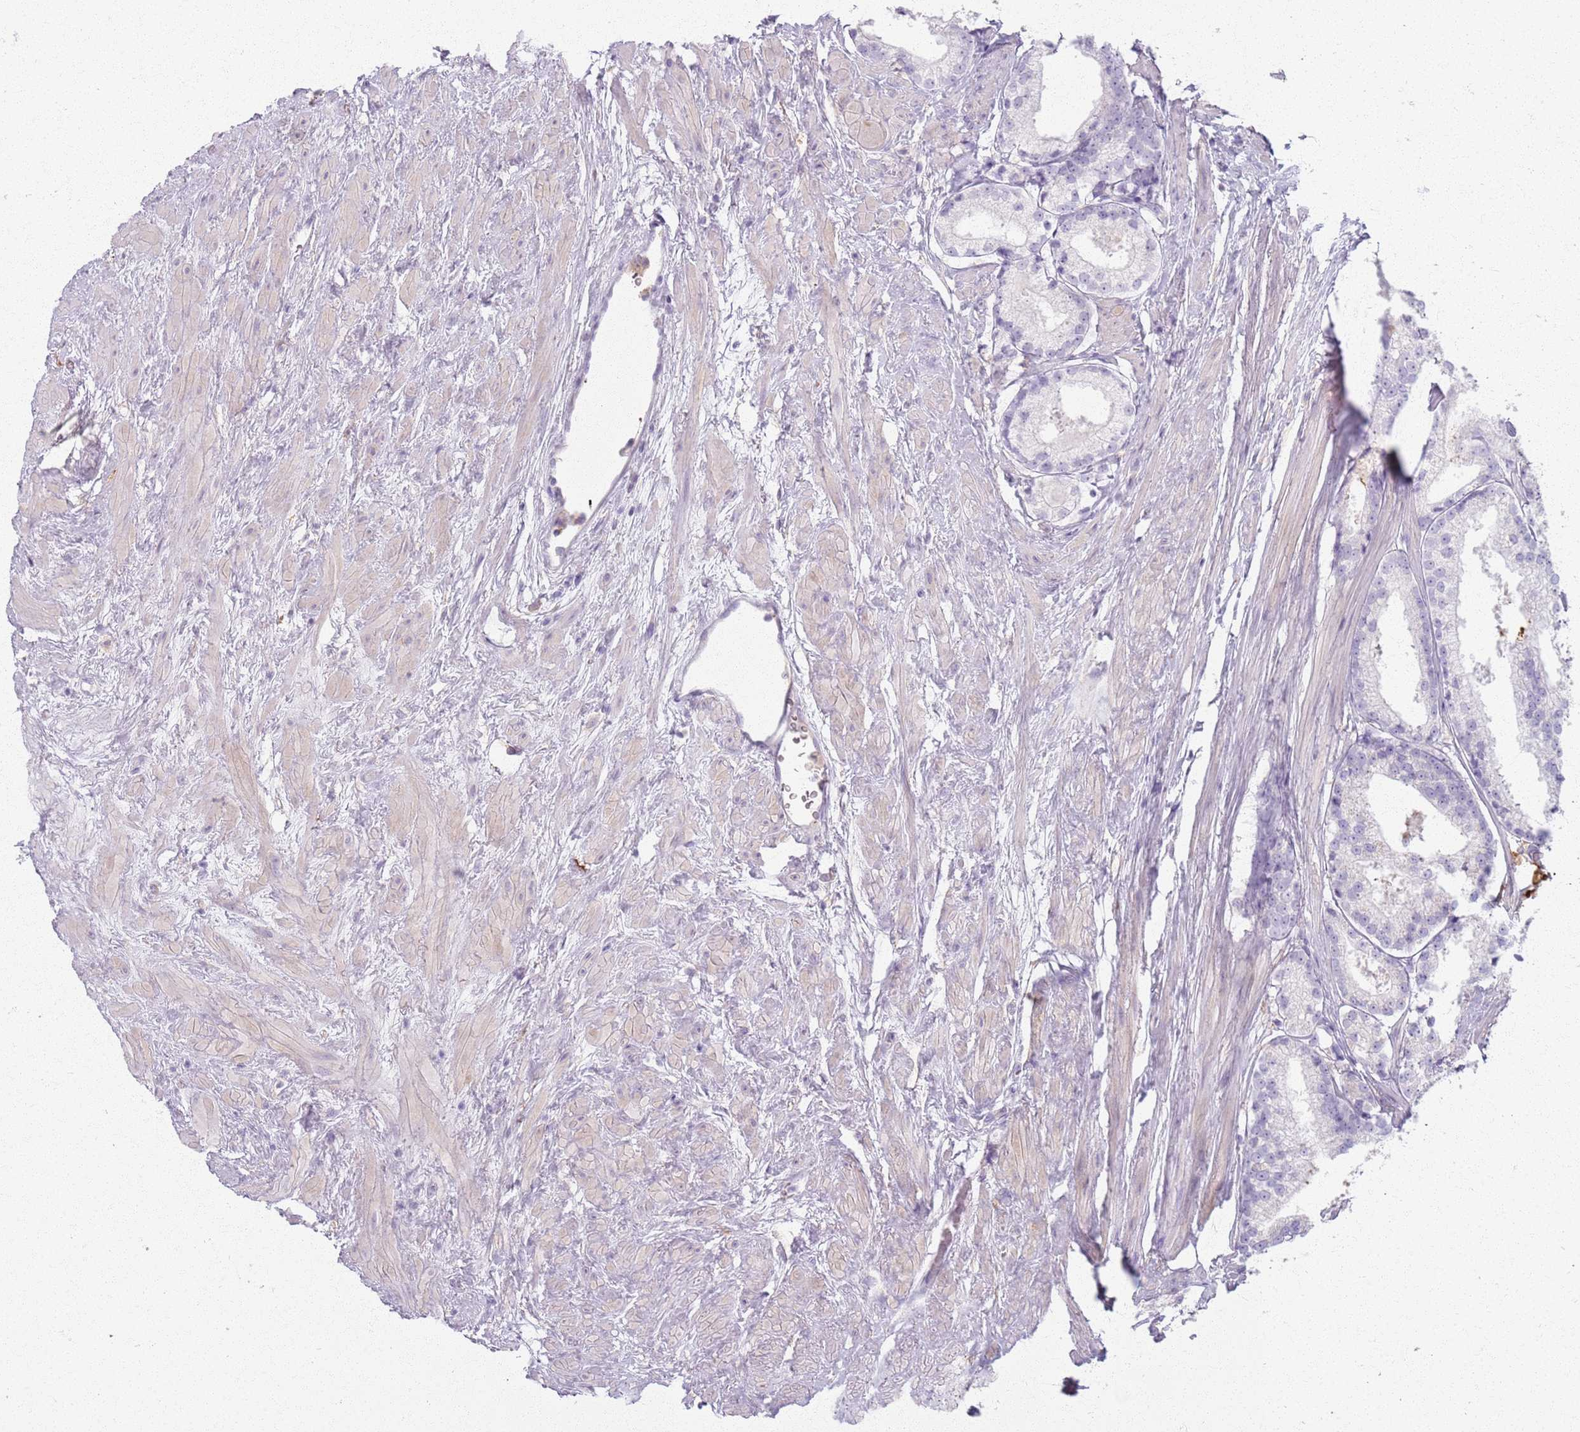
{"staining": {"intensity": "negative", "quantity": "none", "location": "none"}, "tissue": "prostate cancer", "cell_type": "Tumor cells", "image_type": "cancer", "snomed": [{"axis": "morphology", "description": "Adenocarcinoma, Low grade"}, {"axis": "topography", "description": "Prostate"}], "caption": "An immunohistochemistry micrograph of low-grade adenocarcinoma (prostate) is shown. There is no staining in tumor cells of low-grade adenocarcinoma (prostate). The staining is performed using DAB brown chromogen with nuclei counter-stained in using hematoxylin.", "gene": "GDPGP1", "patient": {"sex": "male", "age": 68}}